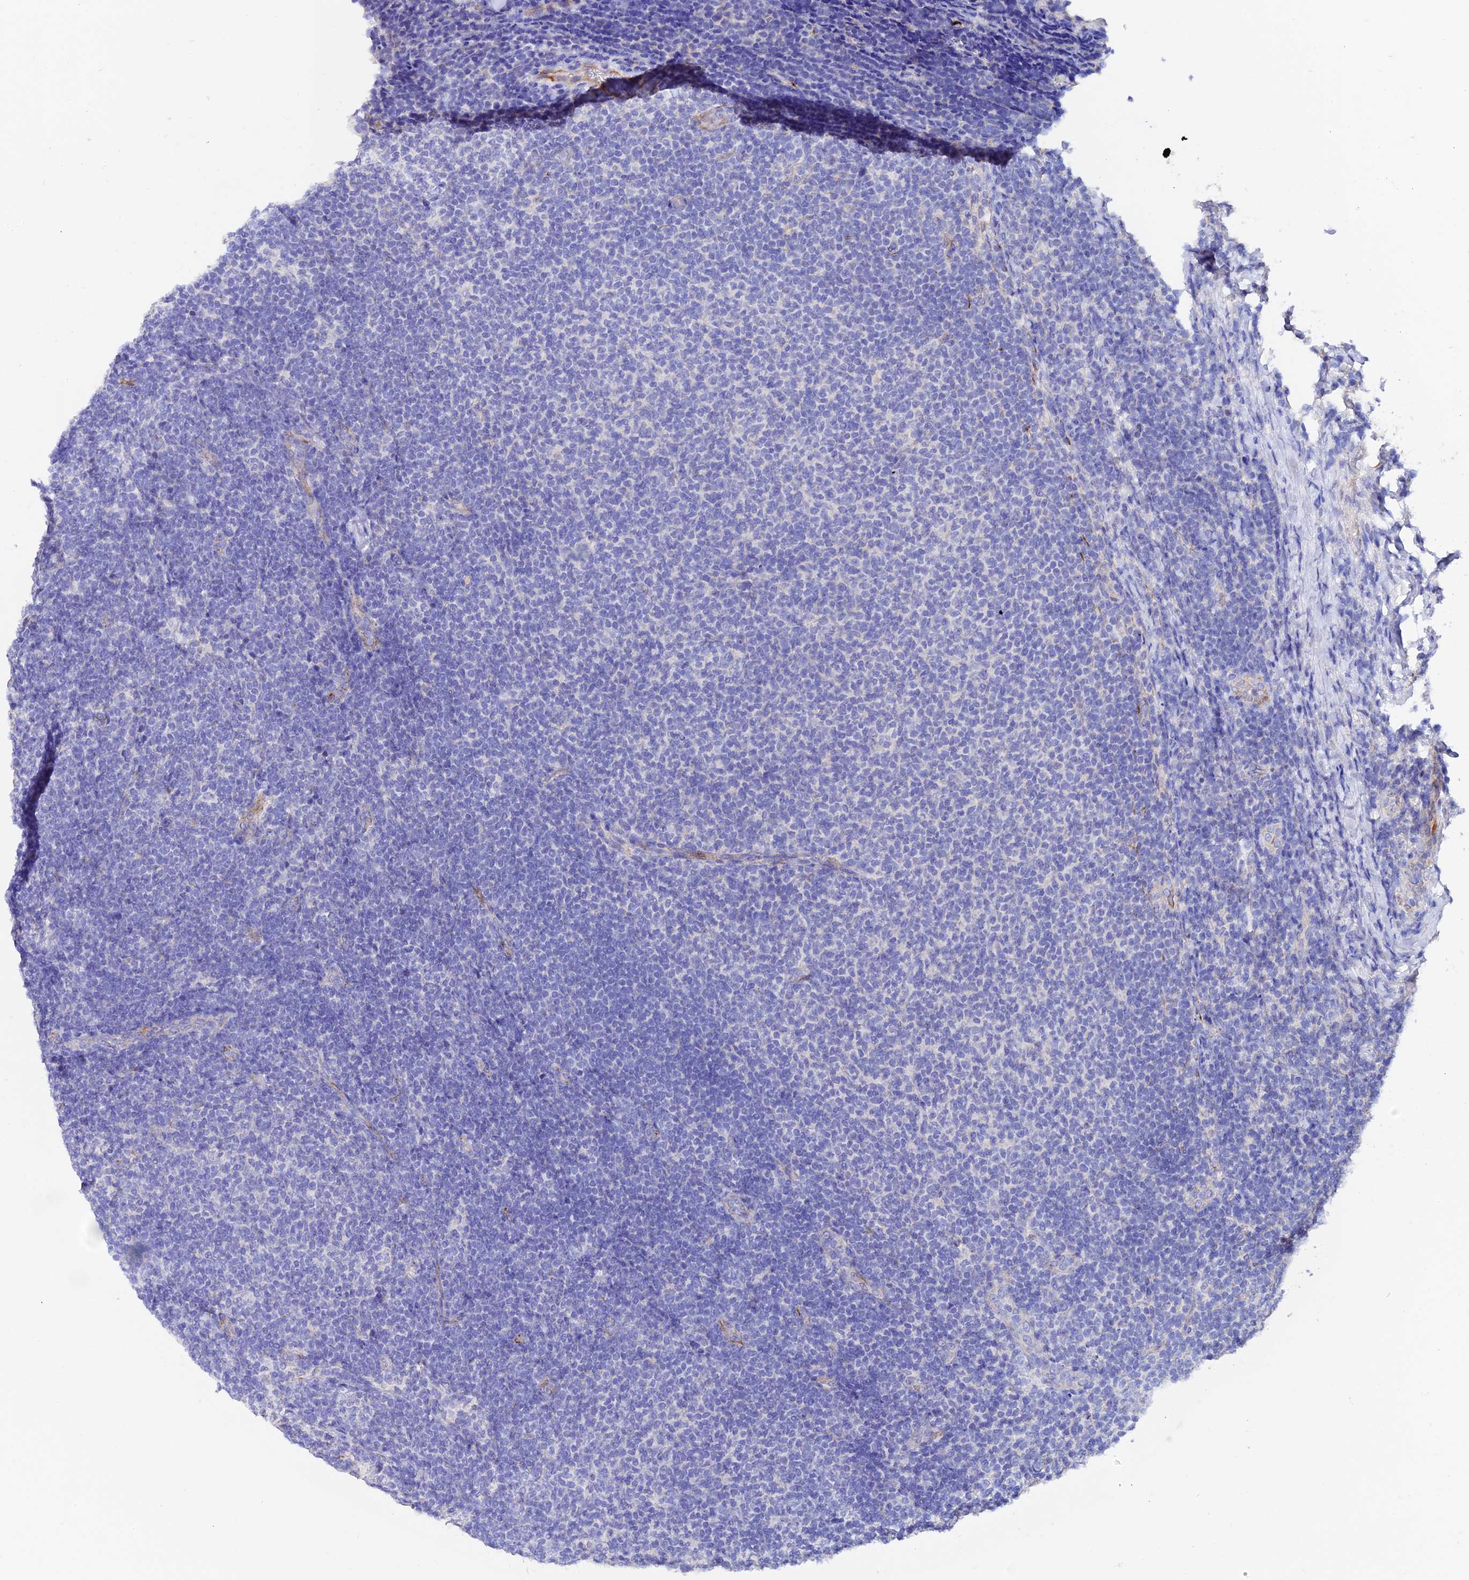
{"staining": {"intensity": "negative", "quantity": "none", "location": "none"}, "tissue": "lymphoma", "cell_type": "Tumor cells", "image_type": "cancer", "snomed": [{"axis": "morphology", "description": "Malignant lymphoma, non-Hodgkin's type, Low grade"}, {"axis": "topography", "description": "Lymph node"}], "caption": "High power microscopy histopathology image of an IHC image of lymphoma, revealing no significant positivity in tumor cells.", "gene": "ESM1", "patient": {"sex": "male", "age": 66}}